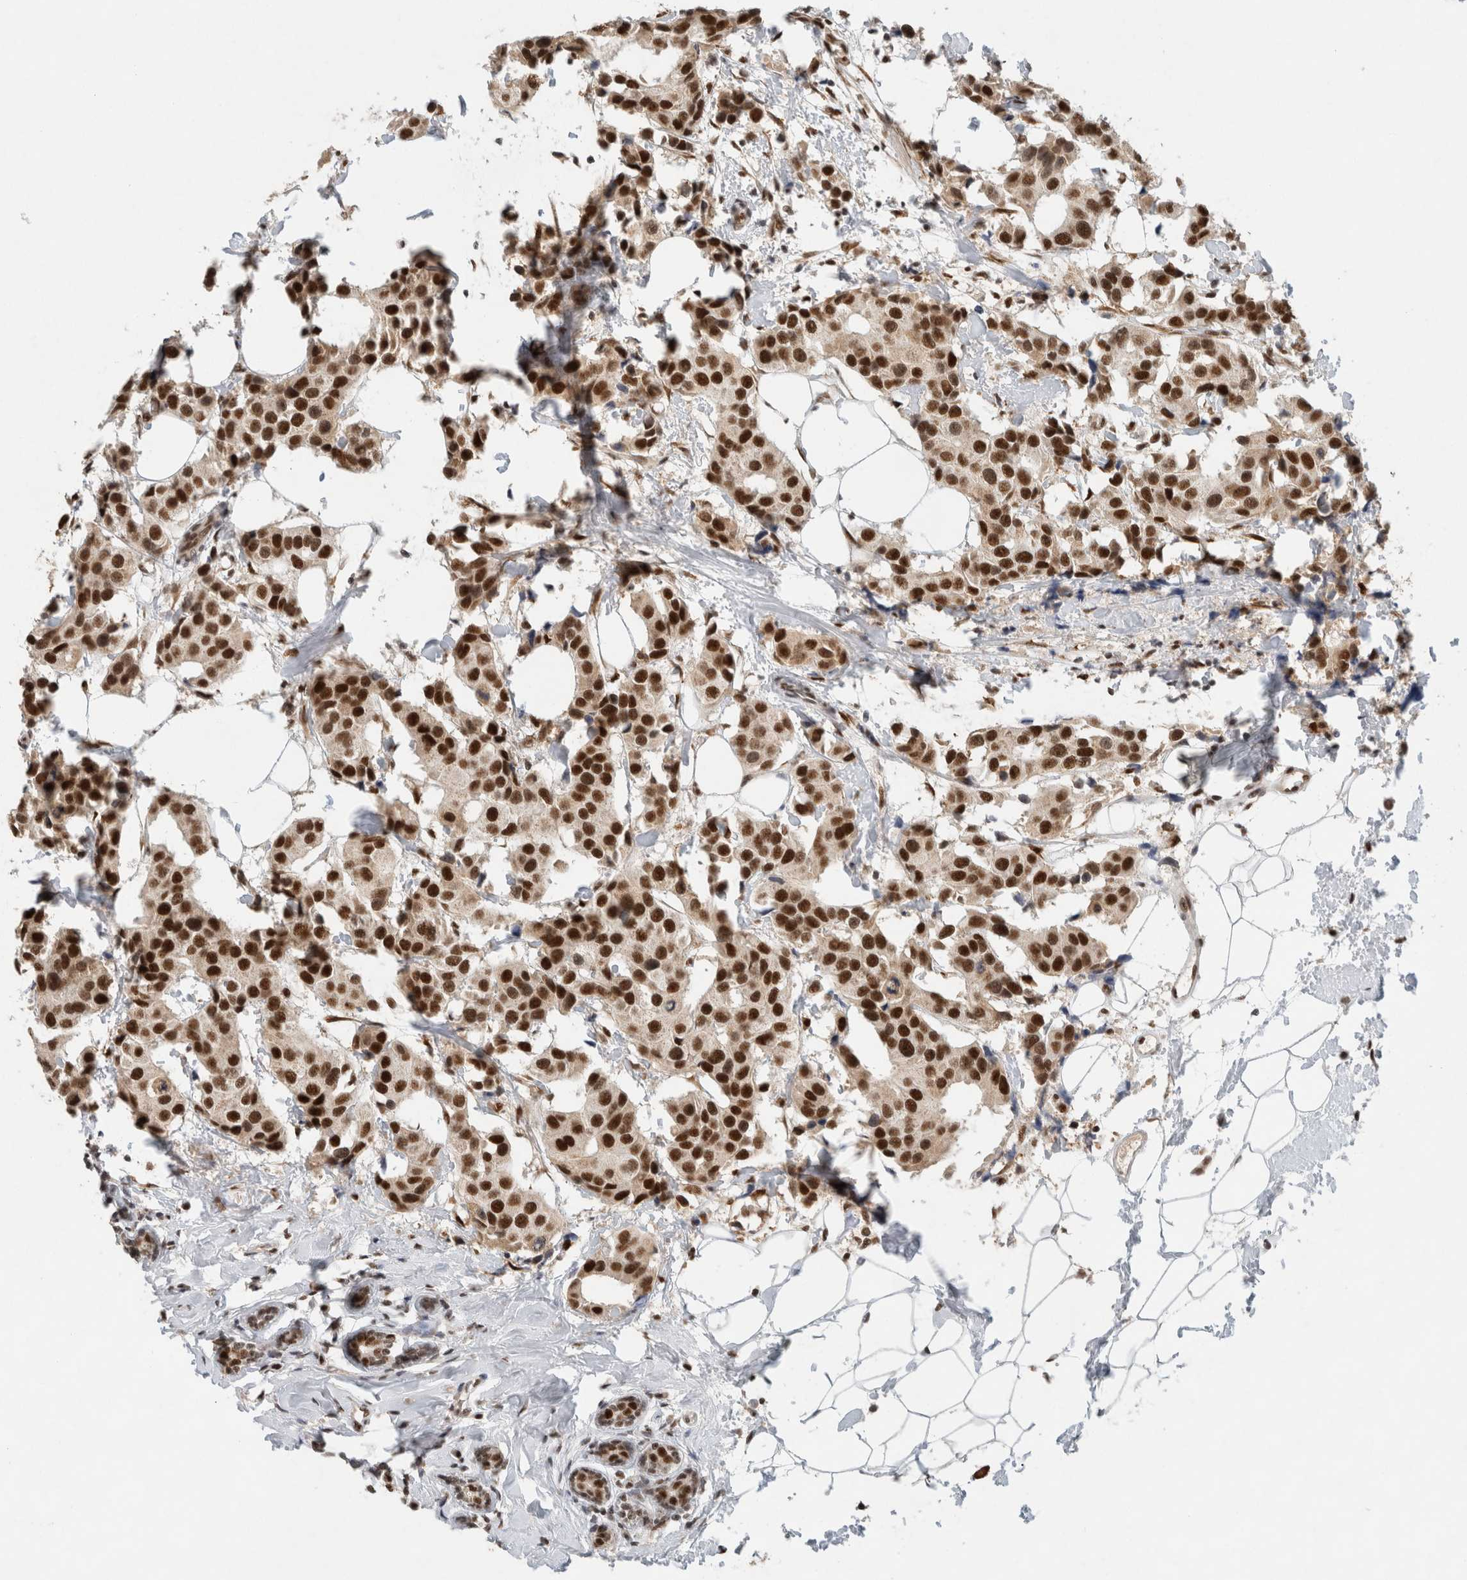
{"staining": {"intensity": "strong", "quantity": ">75%", "location": "nuclear"}, "tissue": "breast cancer", "cell_type": "Tumor cells", "image_type": "cancer", "snomed": [{"axis": "morphology", "description": "Normal tissue, NOS"}, {"axis": "morphology", "description": "Duct carcinoma"}, {"axis": "topography", "description": "Breast"}], "caption": "The histopathology image shows immunohistochemical staining of breast infiltrating ductal carcinoma. There is strong nuclear expression is present in approximately >75% of tumor cells. The protein is shown in brown color, while the nuclei are stained blue.", "gene": "DDX42", "patient": {"sex": "female", "age": 39}}